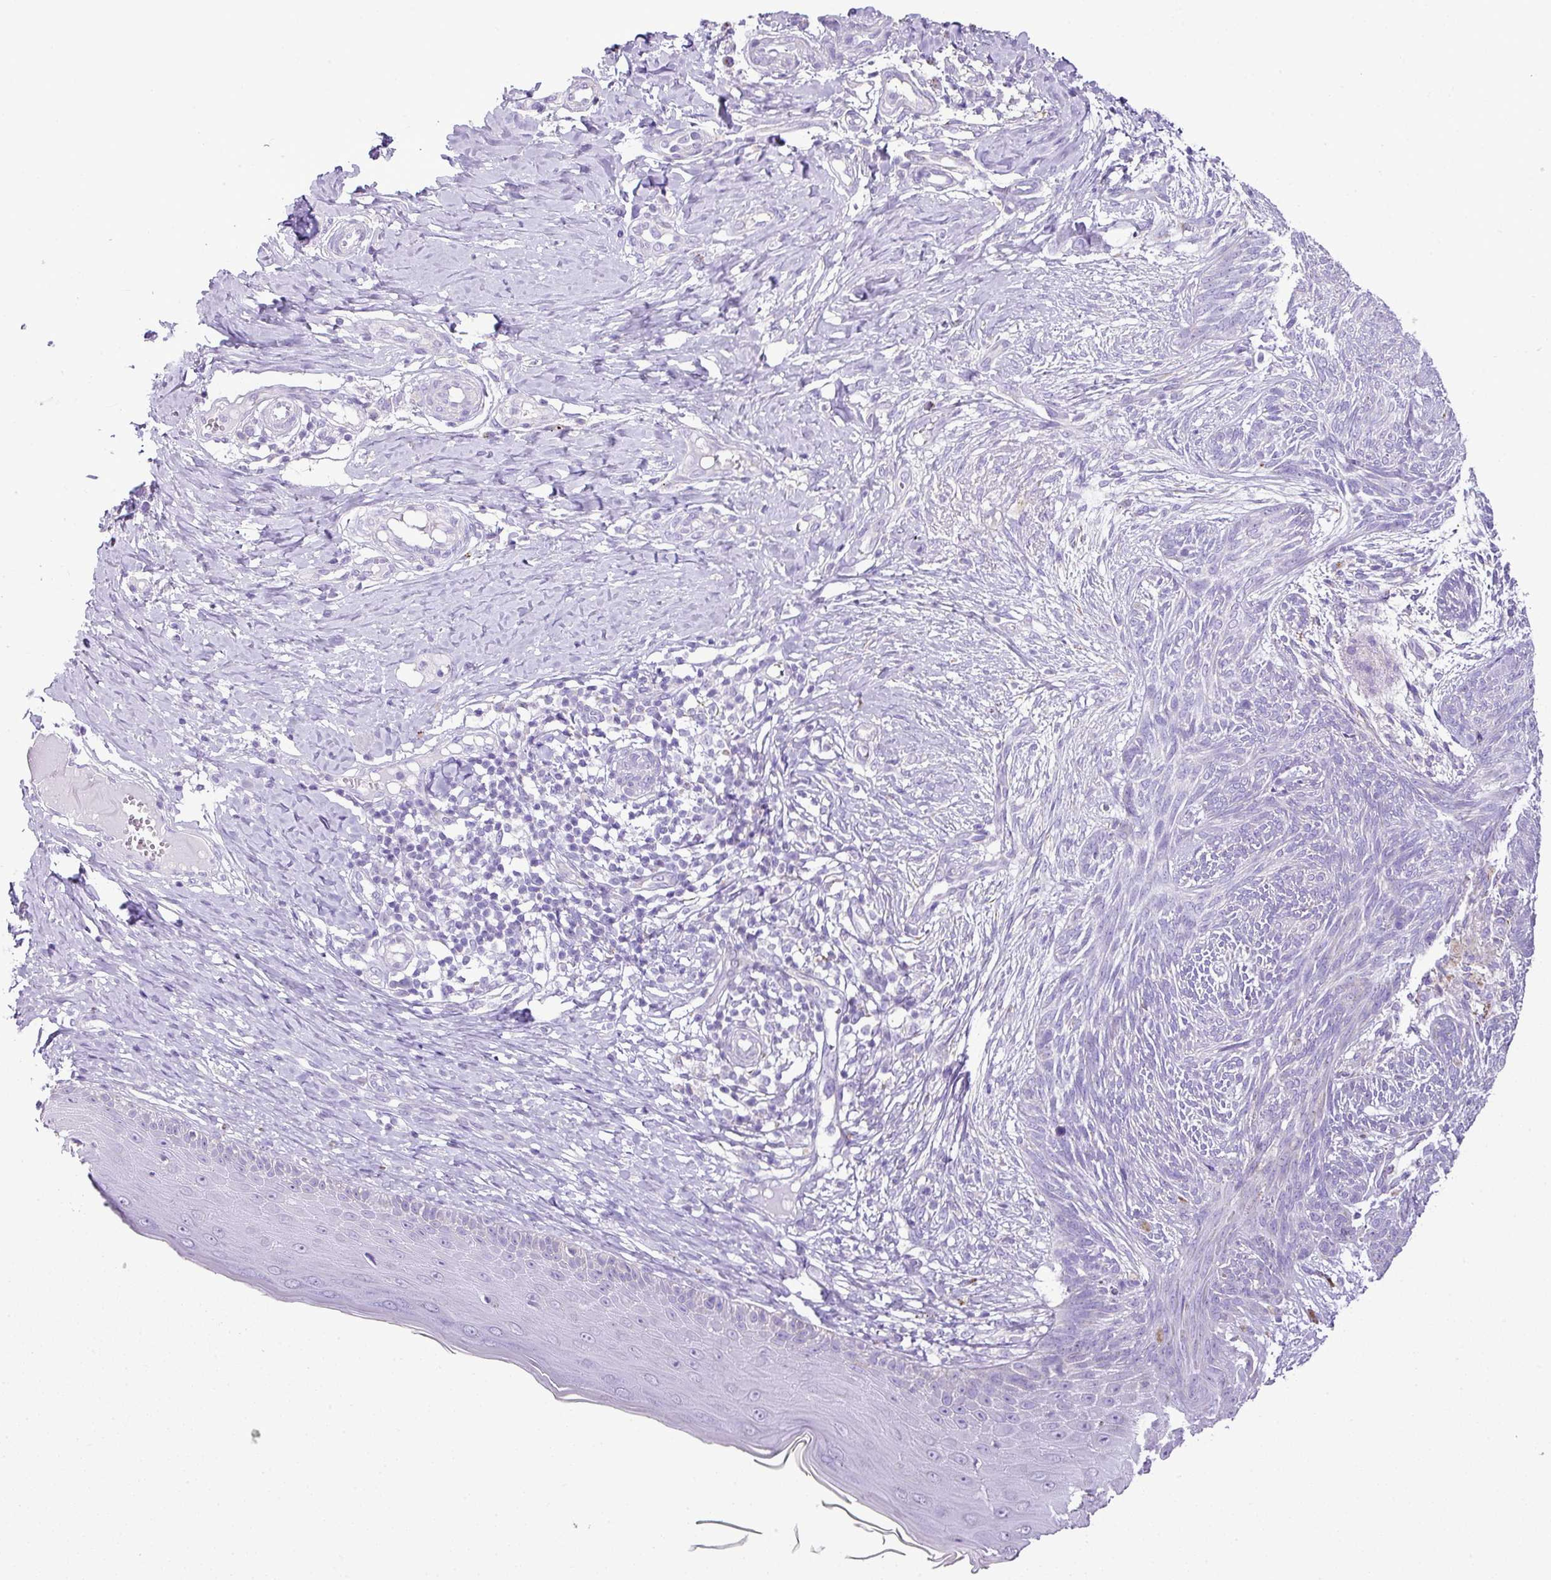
{"staining": {"intensity": "negative", "quantity": "none", "location": "none"}, "tissue": "skin cancer", "cell_type": "Tumor cells", "image_type": "cancer", "snomed": [{"axis": "morphology", "description": "Basal cell carcinoma"}, {"axis": "topography", "description": "Skin"}], "caption": "DAB immunohistochemical staining of human skin basal cell carcinoma exhibits no significant staining in tumor cells.", "gene": "PGAP4", "patient": {"sex": "male", "age": 73}}